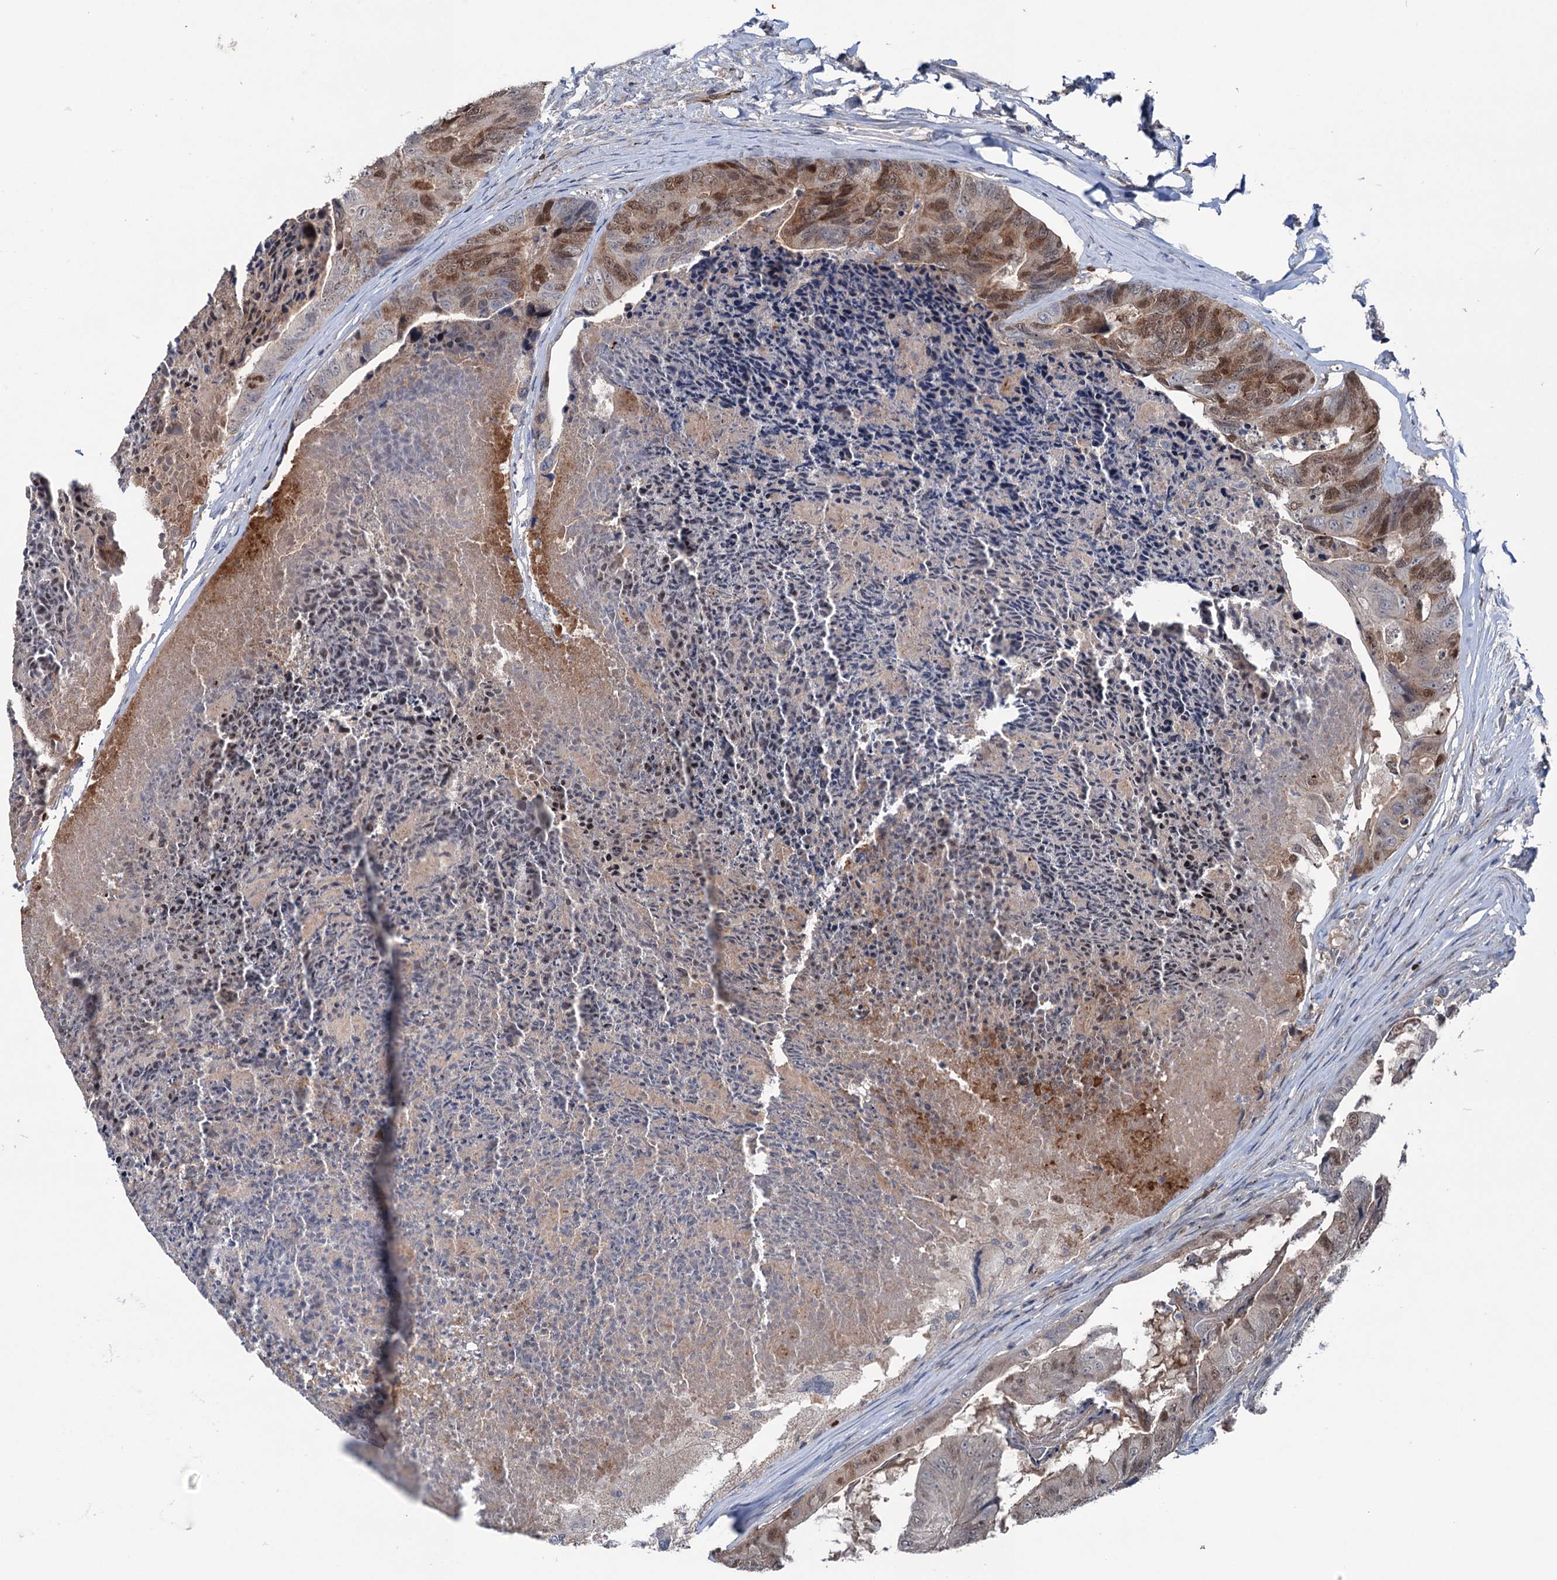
{"staining": {"intensity": "moderate", "quantity": ">75%", "location": "cytoplasmic/membranous,nuclear"}, "tissue": "colorectal cancer", "cell_type": "Tumor cells", "image_type": "cancer", "snomed": [{"axis": "morphology", "description": "Adenocarcinoma, NOS"}, {"axis": "topography", "description": "Colon"}], "caption": "Moderate cytoplasmic/membranous and nuclear protein expression is appreciated in about >75% of tumor cells in adenocarcinoma (colorectal).", "gene": "NCAPD2", "patient": {"sex": "female", "age": 67}}